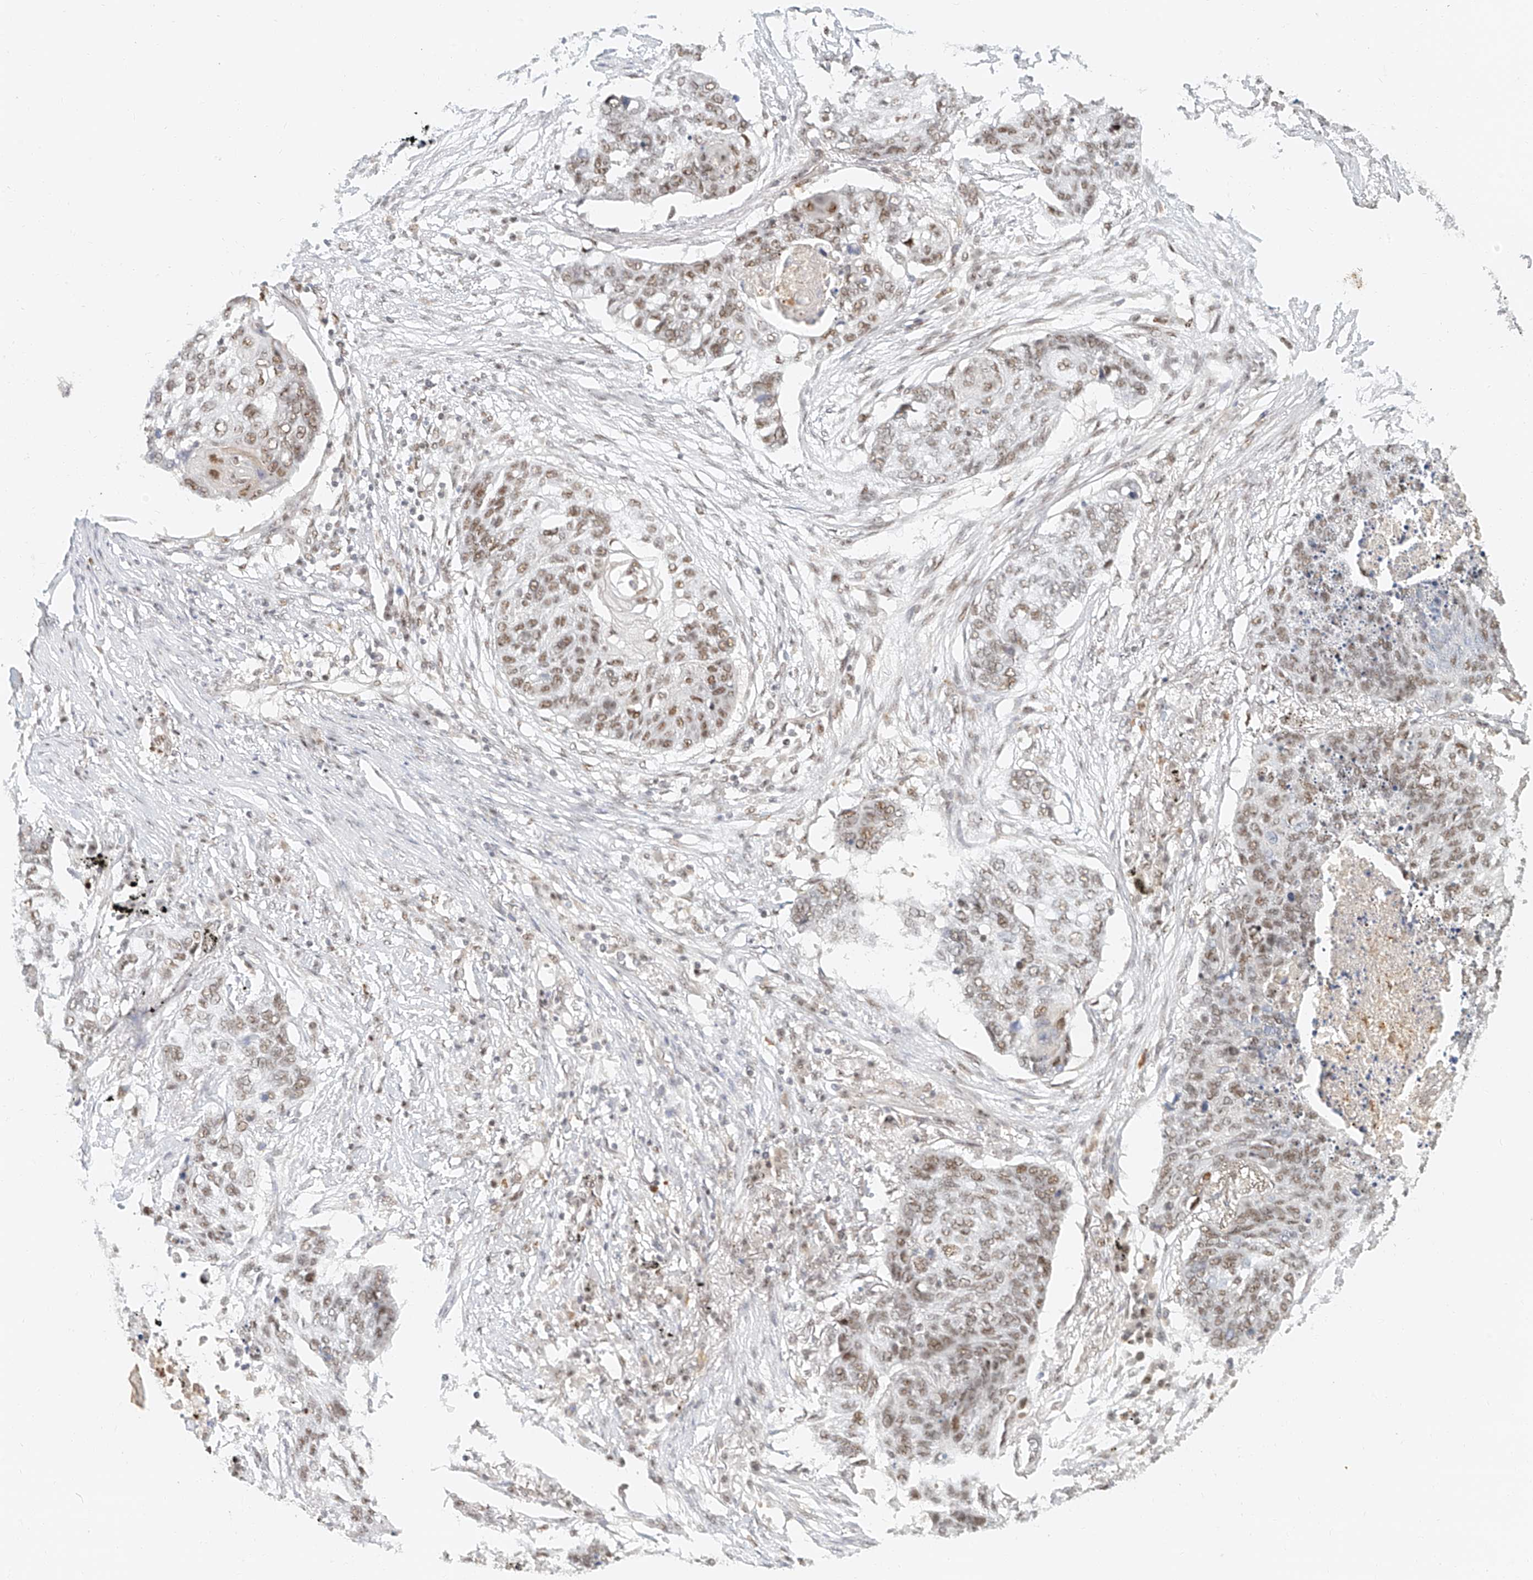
{"staining": {"intensity": "moderate", "quantity": ">75%", "location": "nuclear"}, "tissue": "lung cancer", "cell_type": "Tumor cells", "image_type": "cancer", "snomed": [{"axis": "morphology", "description": "Squamous cell carcinoma, NOS"}, {"axis": "topography", "description": "Lung"}], "caption": "Lung squamous cell carcinoma stained with a brown dye demonstrates moderate nuclear positive staining in approximately >75% of tumor cells.", "gene": "CXorf58", "patient": {"sex": "female", "age": 63}}